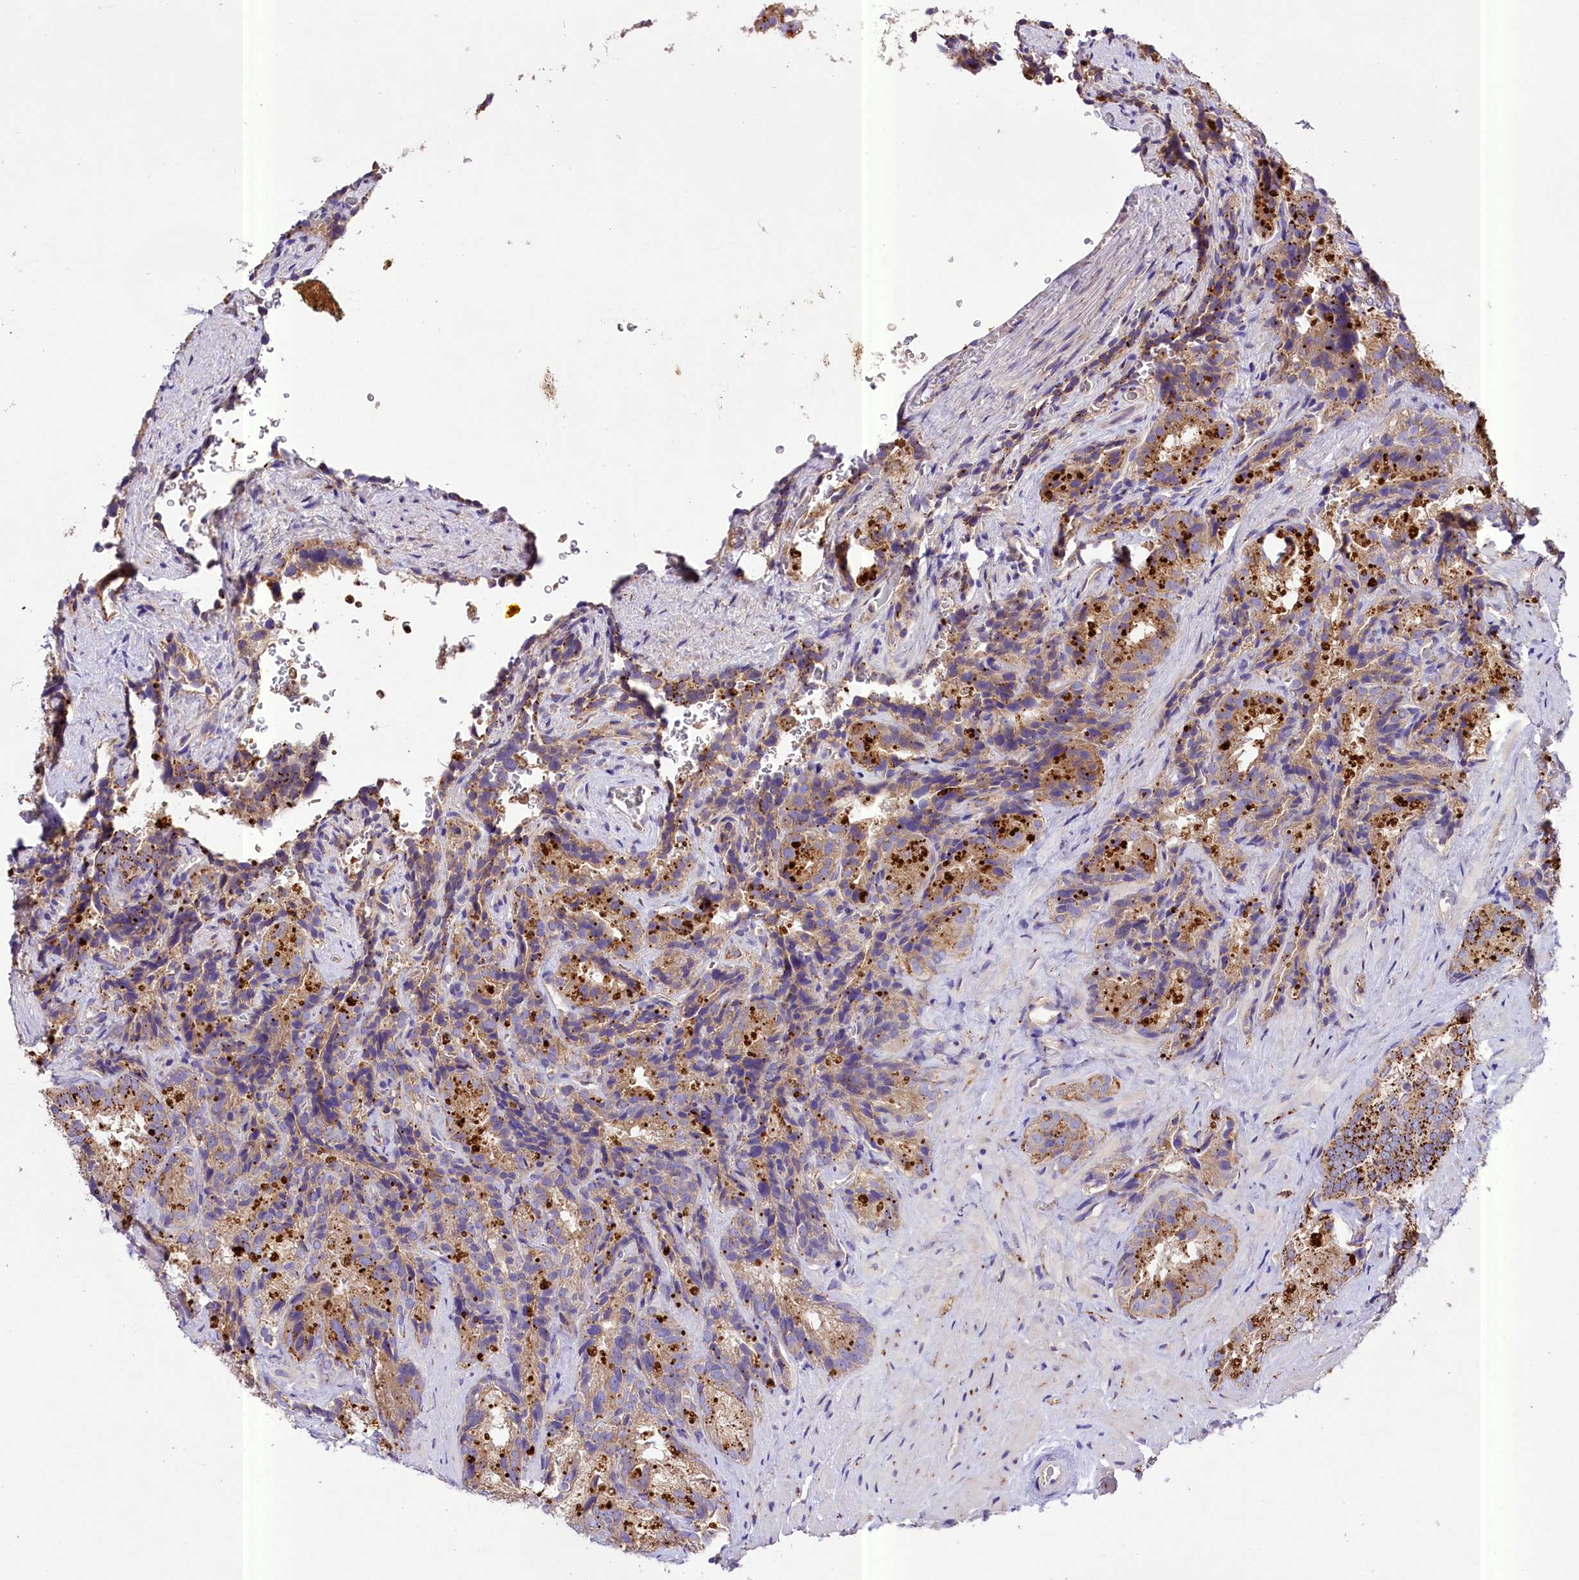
{"staining": {"intensity": "moderate", "quantity": ">75%", "location": "cytoplasmic/membranous"}, "tissue": "seminal vesicle", "cell_type": "Glandular cells", "image_type": "normal", "snomed": [{"axis": "morphology", "description": "Normal tissue, NOS"}, {"axis": "topography", "description": "Seminal veicle"}], "caption": "A high-resolution photomicrograph shows IHC staining of unremarkable seminal vesicle, which demonstrates moderate cytoplasmic/membranous staining in about >75% of glandular cells.", "gene": "PEMT", "patient": {"sex": "male", "age": 58}}